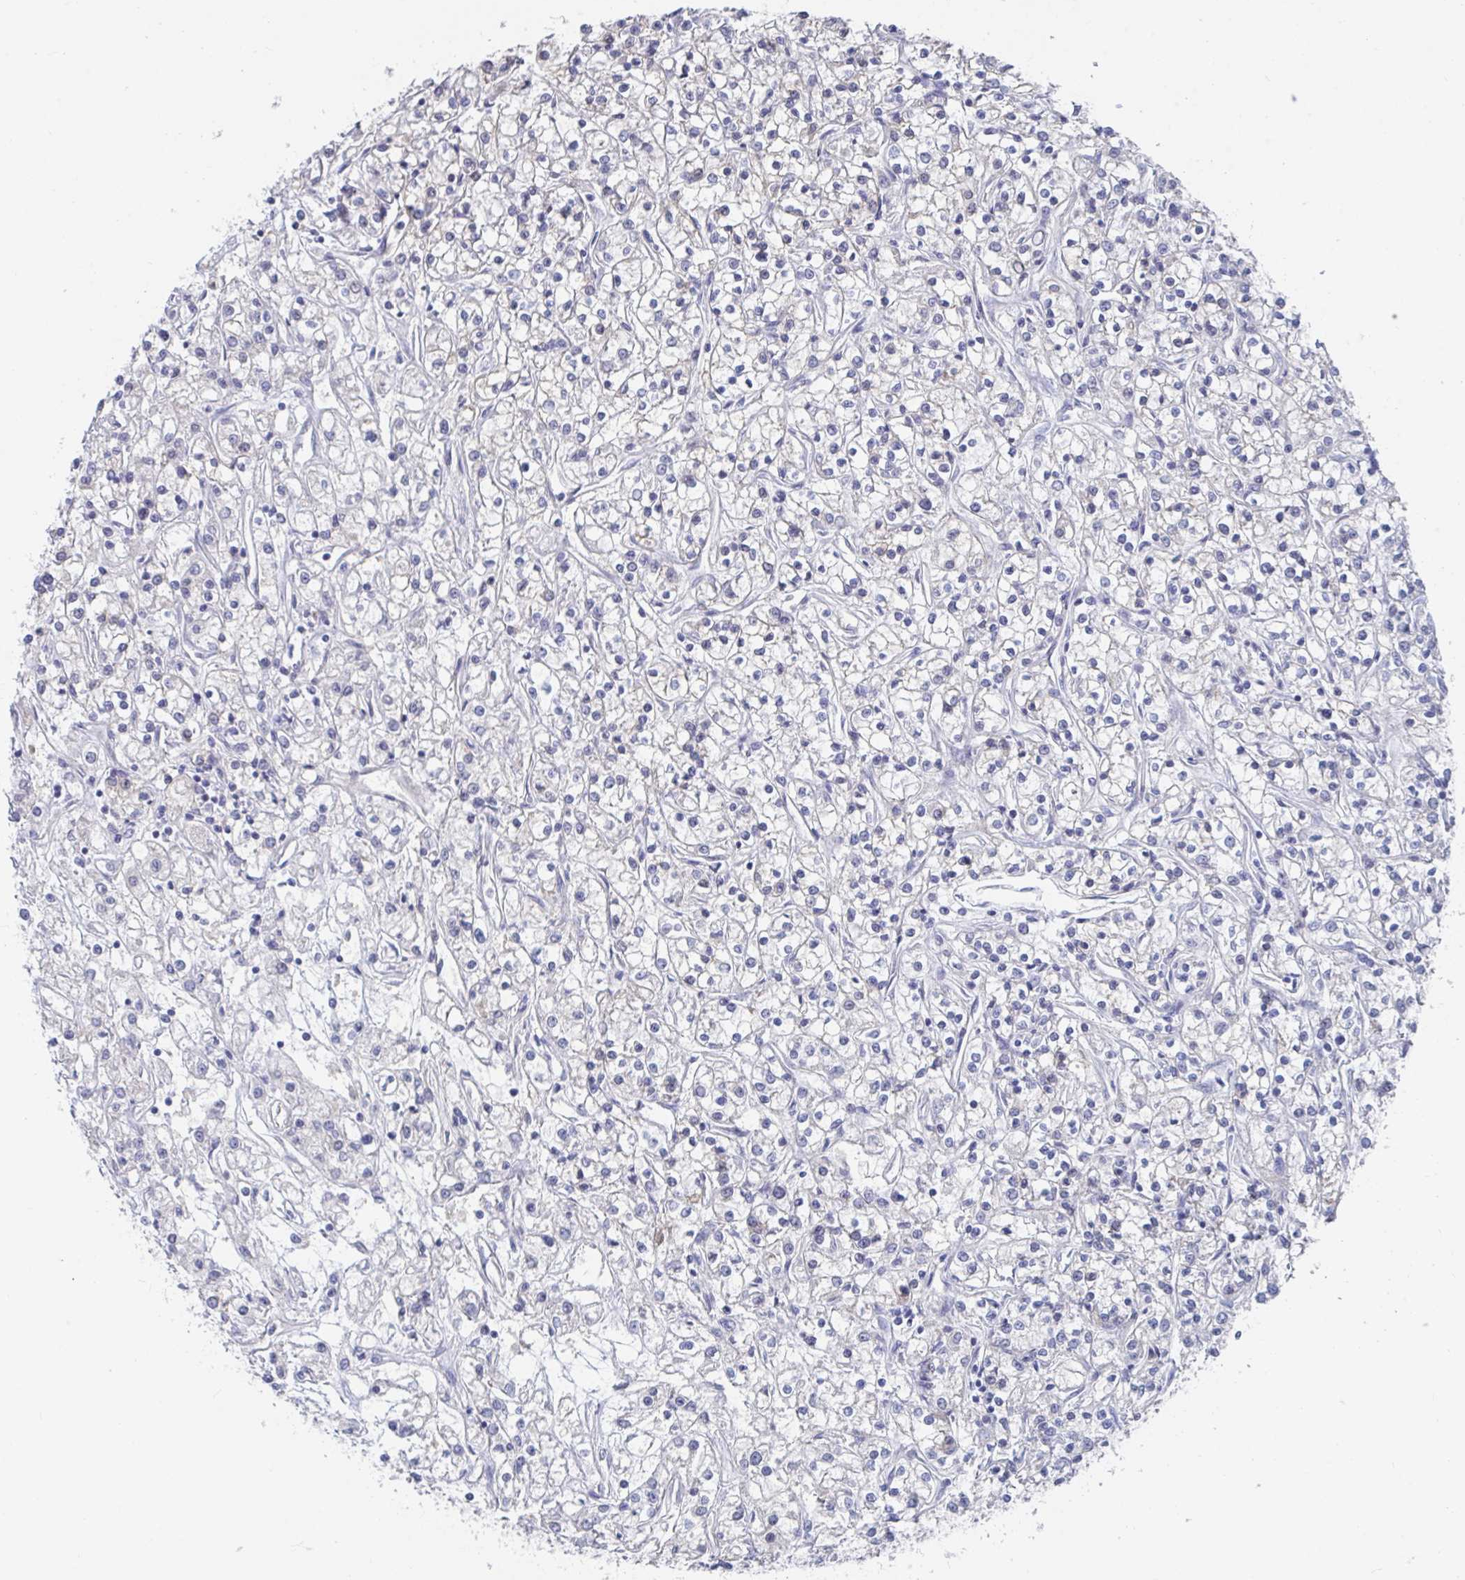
{"staining": {"intensity": "negative", "quantity": "none", "location": "none"}, "tissue": "renal cancer", "cell_type": "Tumor cells", "image_type": "cancer", "snomed": [{"axis": "morphology", "description": "Adenocarcinoma, NOS"}, {"axis": "topography", "description": "Kidney"}], "caption": "Protein analysis of renal cancer exhibits no significant positivity in tumor cells. Brightfield microscopy of immunohistochemistry (IHC) stained with DAB (3,3'-diaminobenzidine) (brown) and hematoxylin (blue), captured at high magnification.", "gene": "KCNK5", "patient": {"sex": "female", "age": 59}}